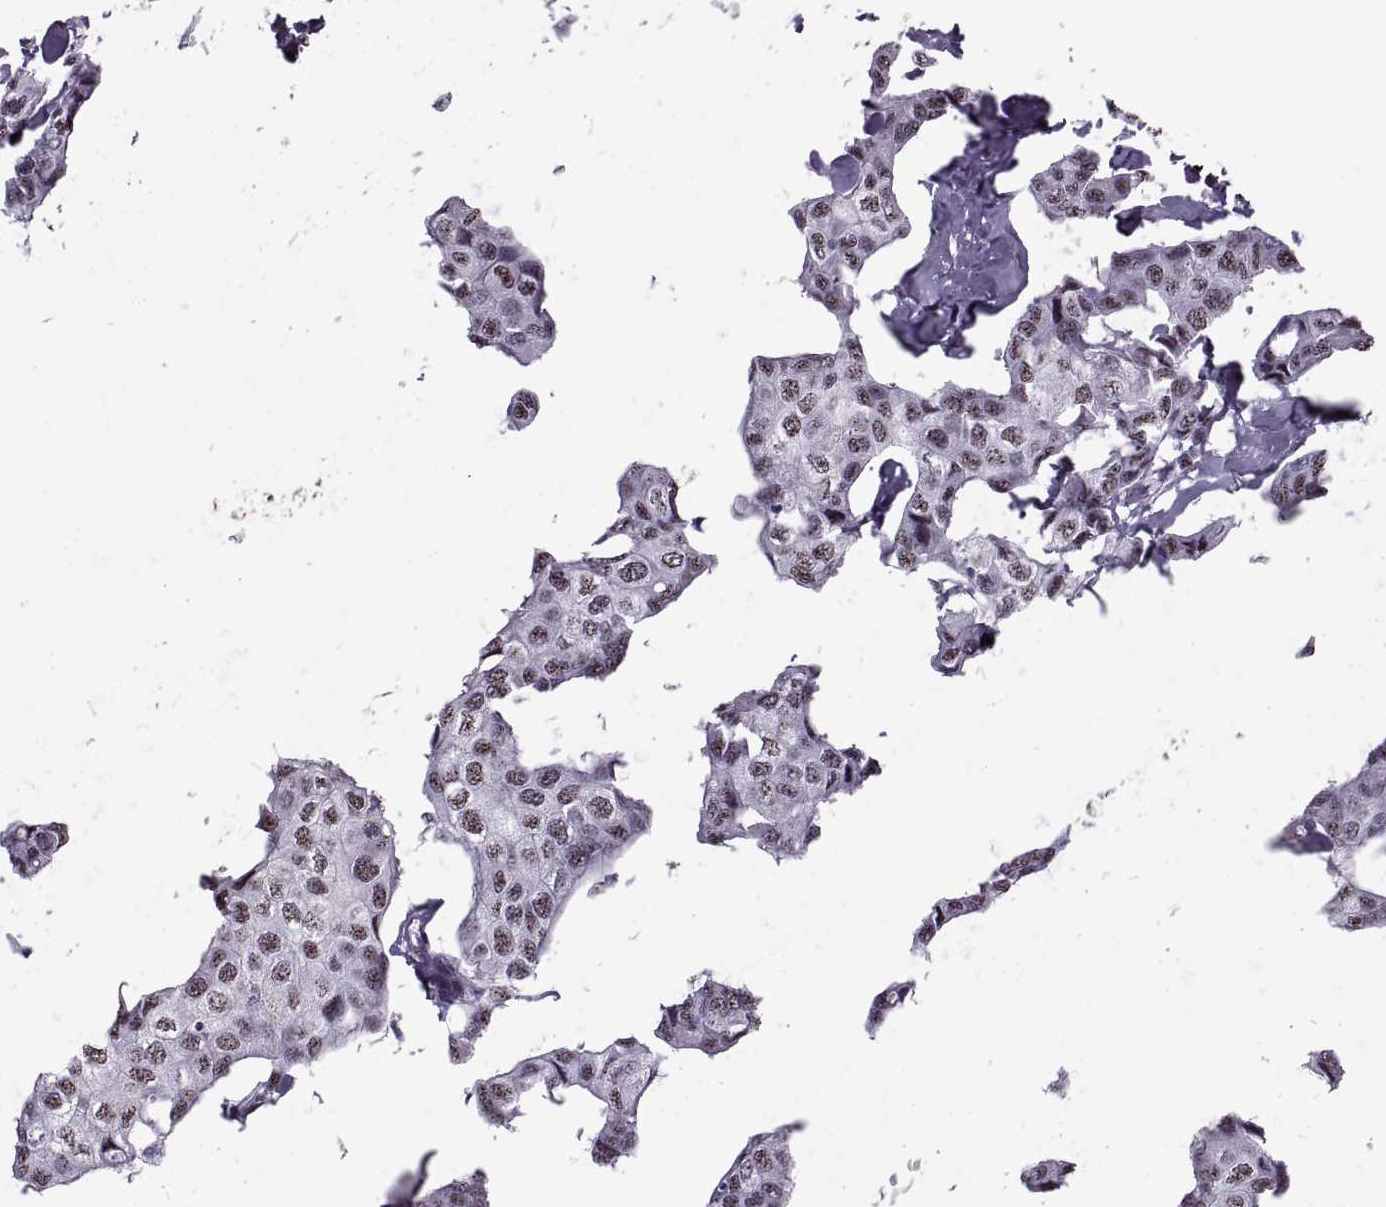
{"staining": {"intensity": "weak", "quantity": ">75%", "location": "nuclear"}, "tissue": "breast cancer", "cell_type": "Tumor cells", "image_type": "cancer", "snomed": [{"axis": "morphology", "description": "Duct carcinoma"}, {"axis": "topography", "description": "Breast"}], "caption": "Breast cancer tissue demonstrates weak nuclear positivity in about >75% of tumor cells", "gene": "MAGEA4", "patient": {"sex": "female", "age": 80}}